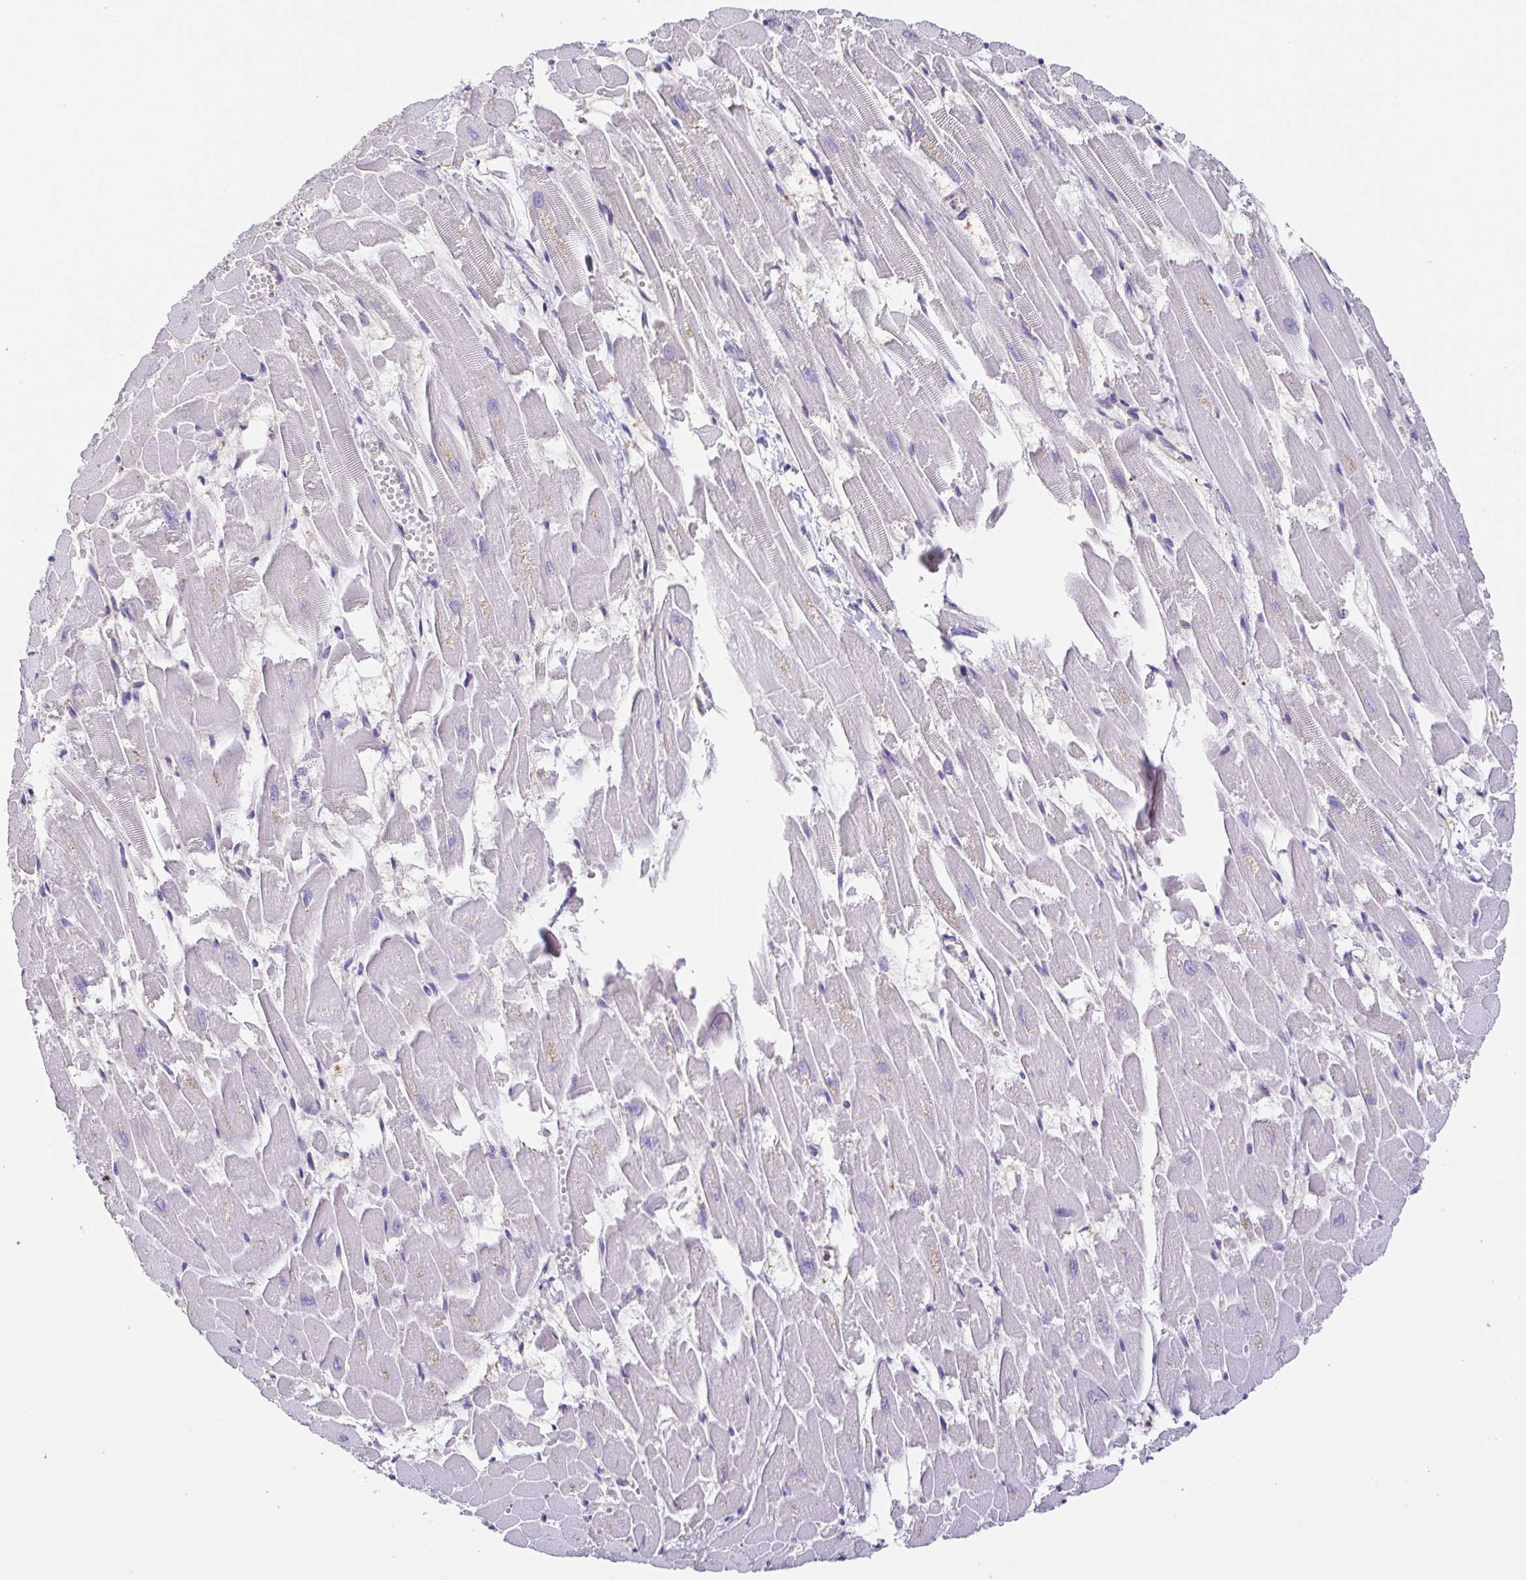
{"staining": {"intensity": "negative", "quantity": "none", "location": "none"}, "tissue": "heart muscle", "cell_type": "Cardiomyocytes", "image_type": "normal", "snomed": [{"axis": "morphology", "description": "Normal tissue, NOS"}, {"axis": "topography", "description": "Heart"}], "caption": "Immunohistochemistry histopathology image of unremarkable heart muscle stained for a protein (brown), which reveals no positivity in cardiomyocytes. (IHC, brightfield microscopy, high magnification).", "gene": "ANXA10", "patient": {"sex": "female", "age": 52}}